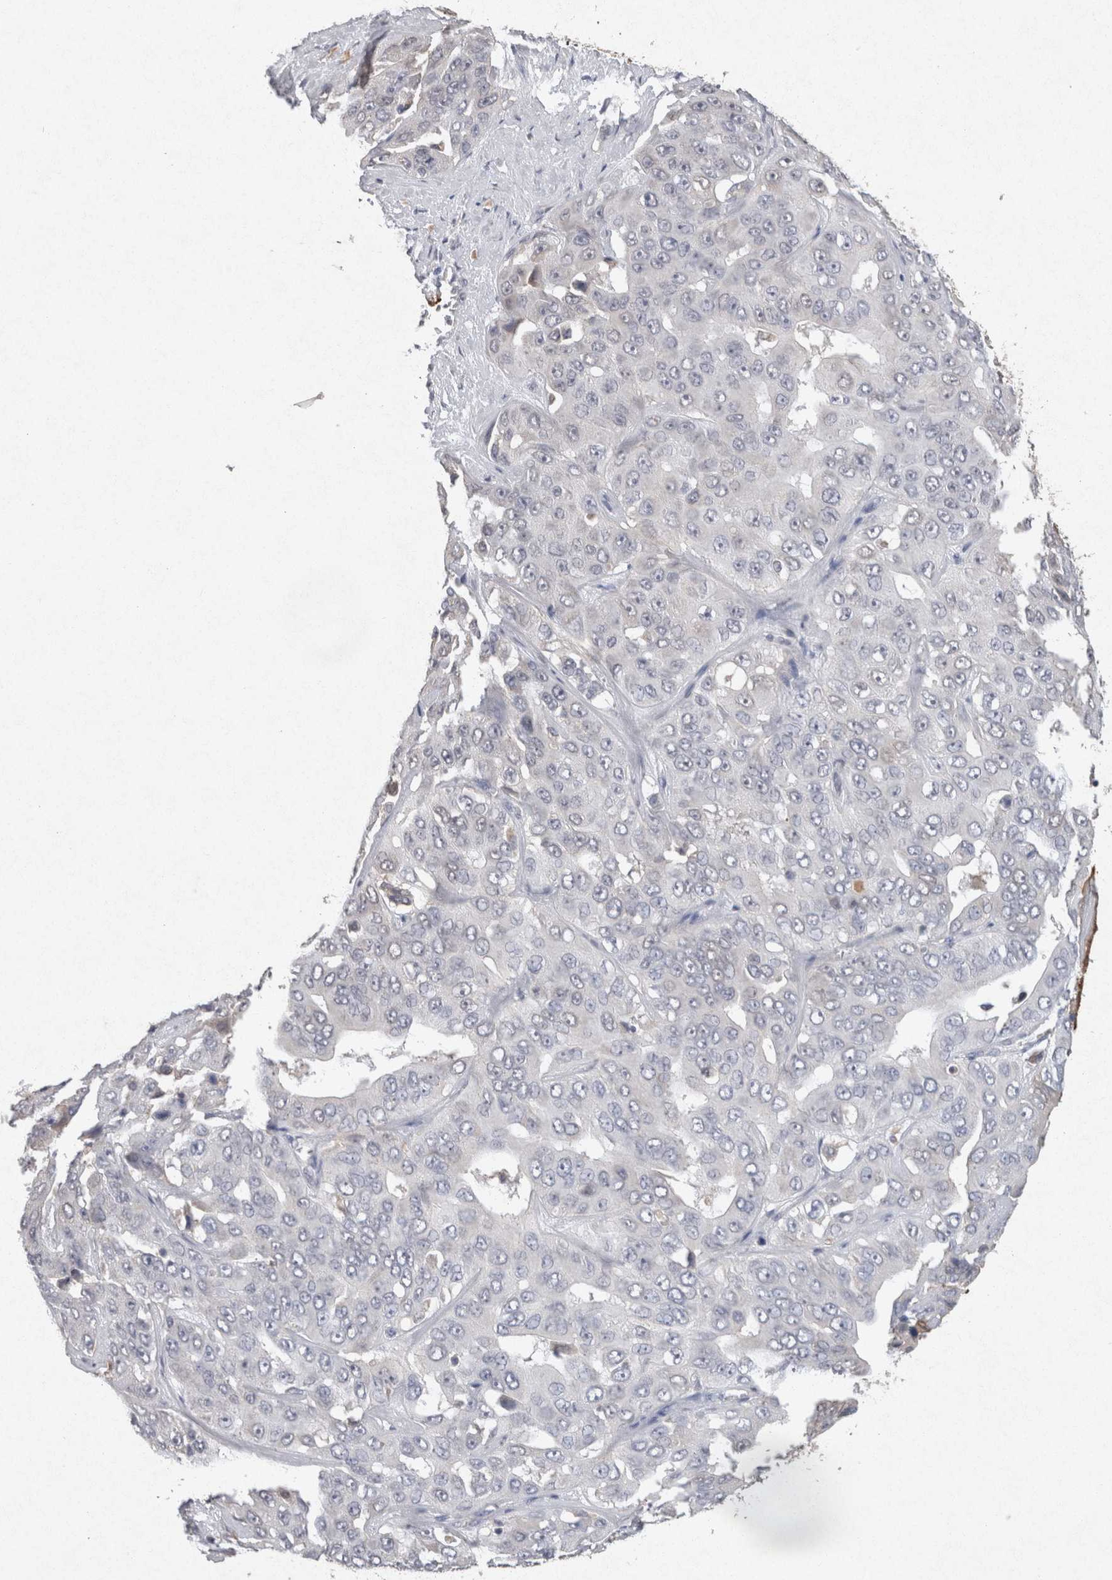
{"staining": {"intensity": "negative", "quantity": "none", "location": "none"}, "tissue": "liver cancer", "cell_type": "Tumor cells", "image_type": "cancer", "snomed": [{"axis": "morphology", "description": "Cholangiocarcinoma"}, {"axis": "topography", "description": "Liver"}], "caption": "Liver cholangiocarcinoma stained for a protein using IHC shows no expression tumor cells.", "gene": "FABP7", "patient": {"sex": "female", "age": 52}}